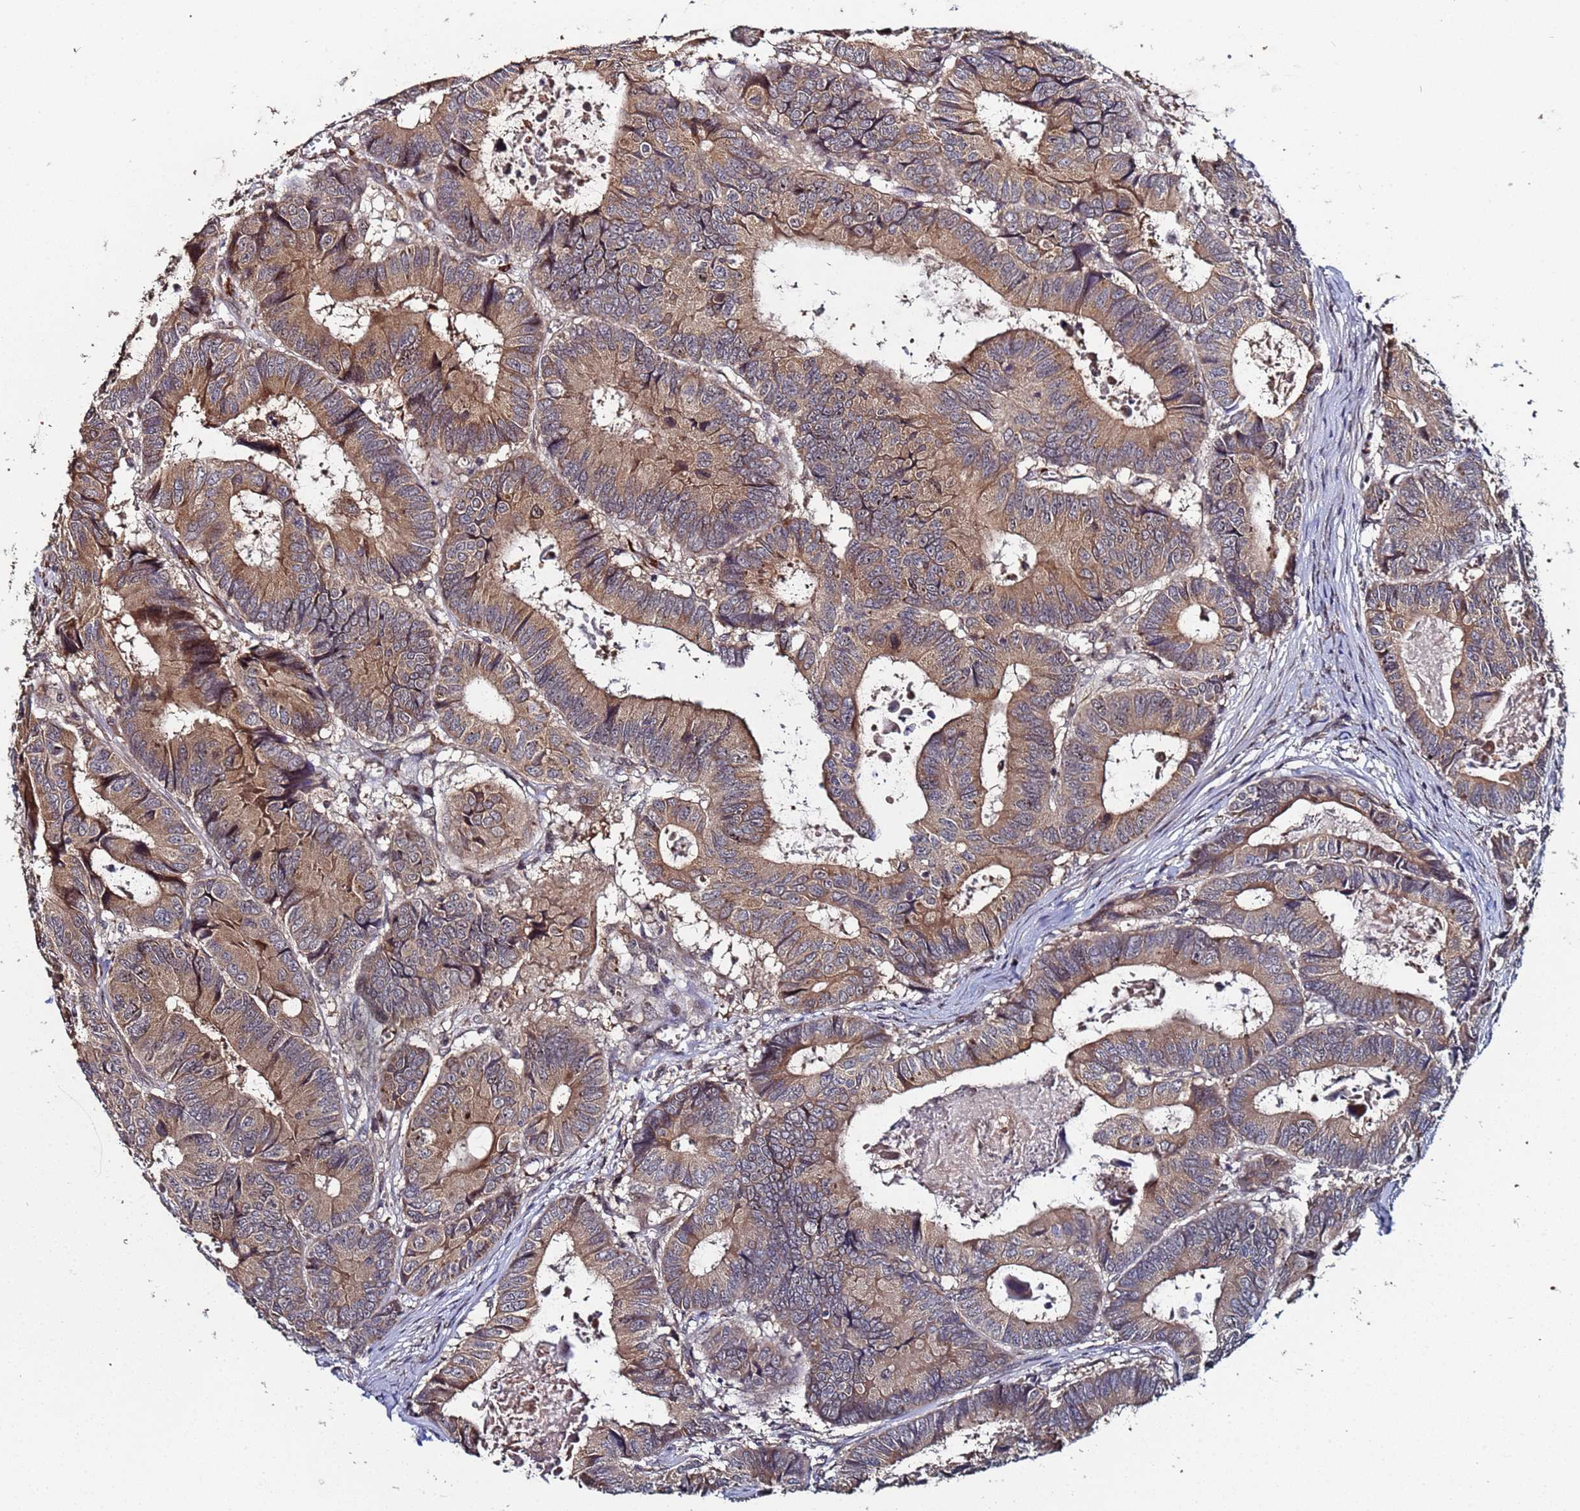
{"staining": {"intensity": "moderate", "quantity": ">75%", "location": "cytoplasmic/membranous"}, "tissue": "colorectal cancer", "cell_type": "Tumor cells", "image_type": "cancer", "snomed": [{"axis": "morphology", "description": "Adenocarcinoma, NOS"}, {"axis": "topography", "description": "Colon"}], "caption": "The photomicrograph shows a brown stain indicating the presence of a protein in the cytoplasmic/membranous of tumor cells in colorectal cancer (adenocarcinoma).", "gene": "OSER1", "patient": {"sex": "male", "age": 85}}